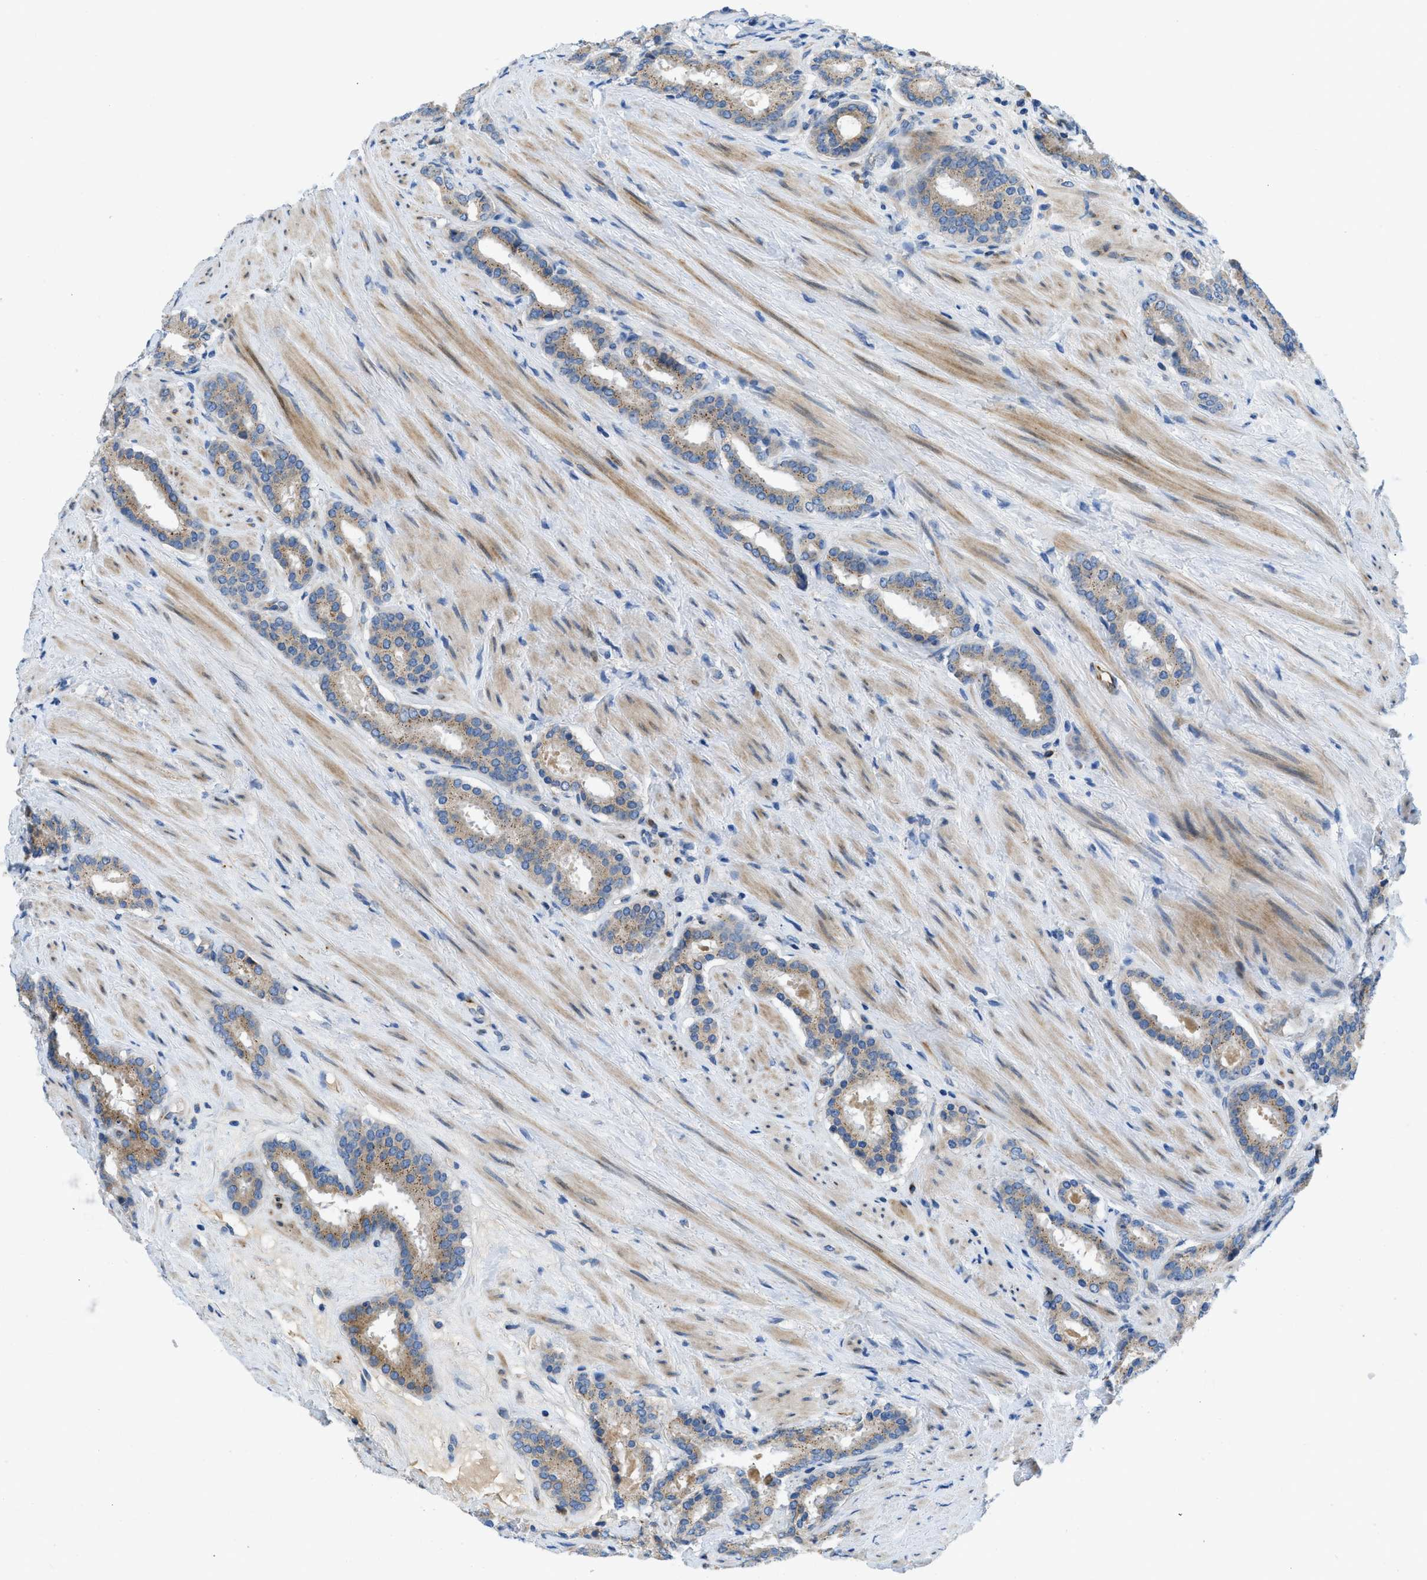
{"staining": {"intensity": "weak", "quantity": ">75%", "location": "cytoplasmic/membranous"}, "tissue": "prostate cancer", "cell_type": "Tumor cells", "image_type": "cancer", "snomed": [{"axis": "morphology", "description": "Adenocarcinoma, Low grade"}, {"axis": "topography", "description": "Prostate"}], "caption": "Immunohistochemical staining of human low-grade adenocarcinoma (prostate) exhibits low levels of weak cytoplasmic/membranous expression in about >75% of tumor cells.", "gene": "TMEM248", "patient": {"sex": "male", "age": 69}}